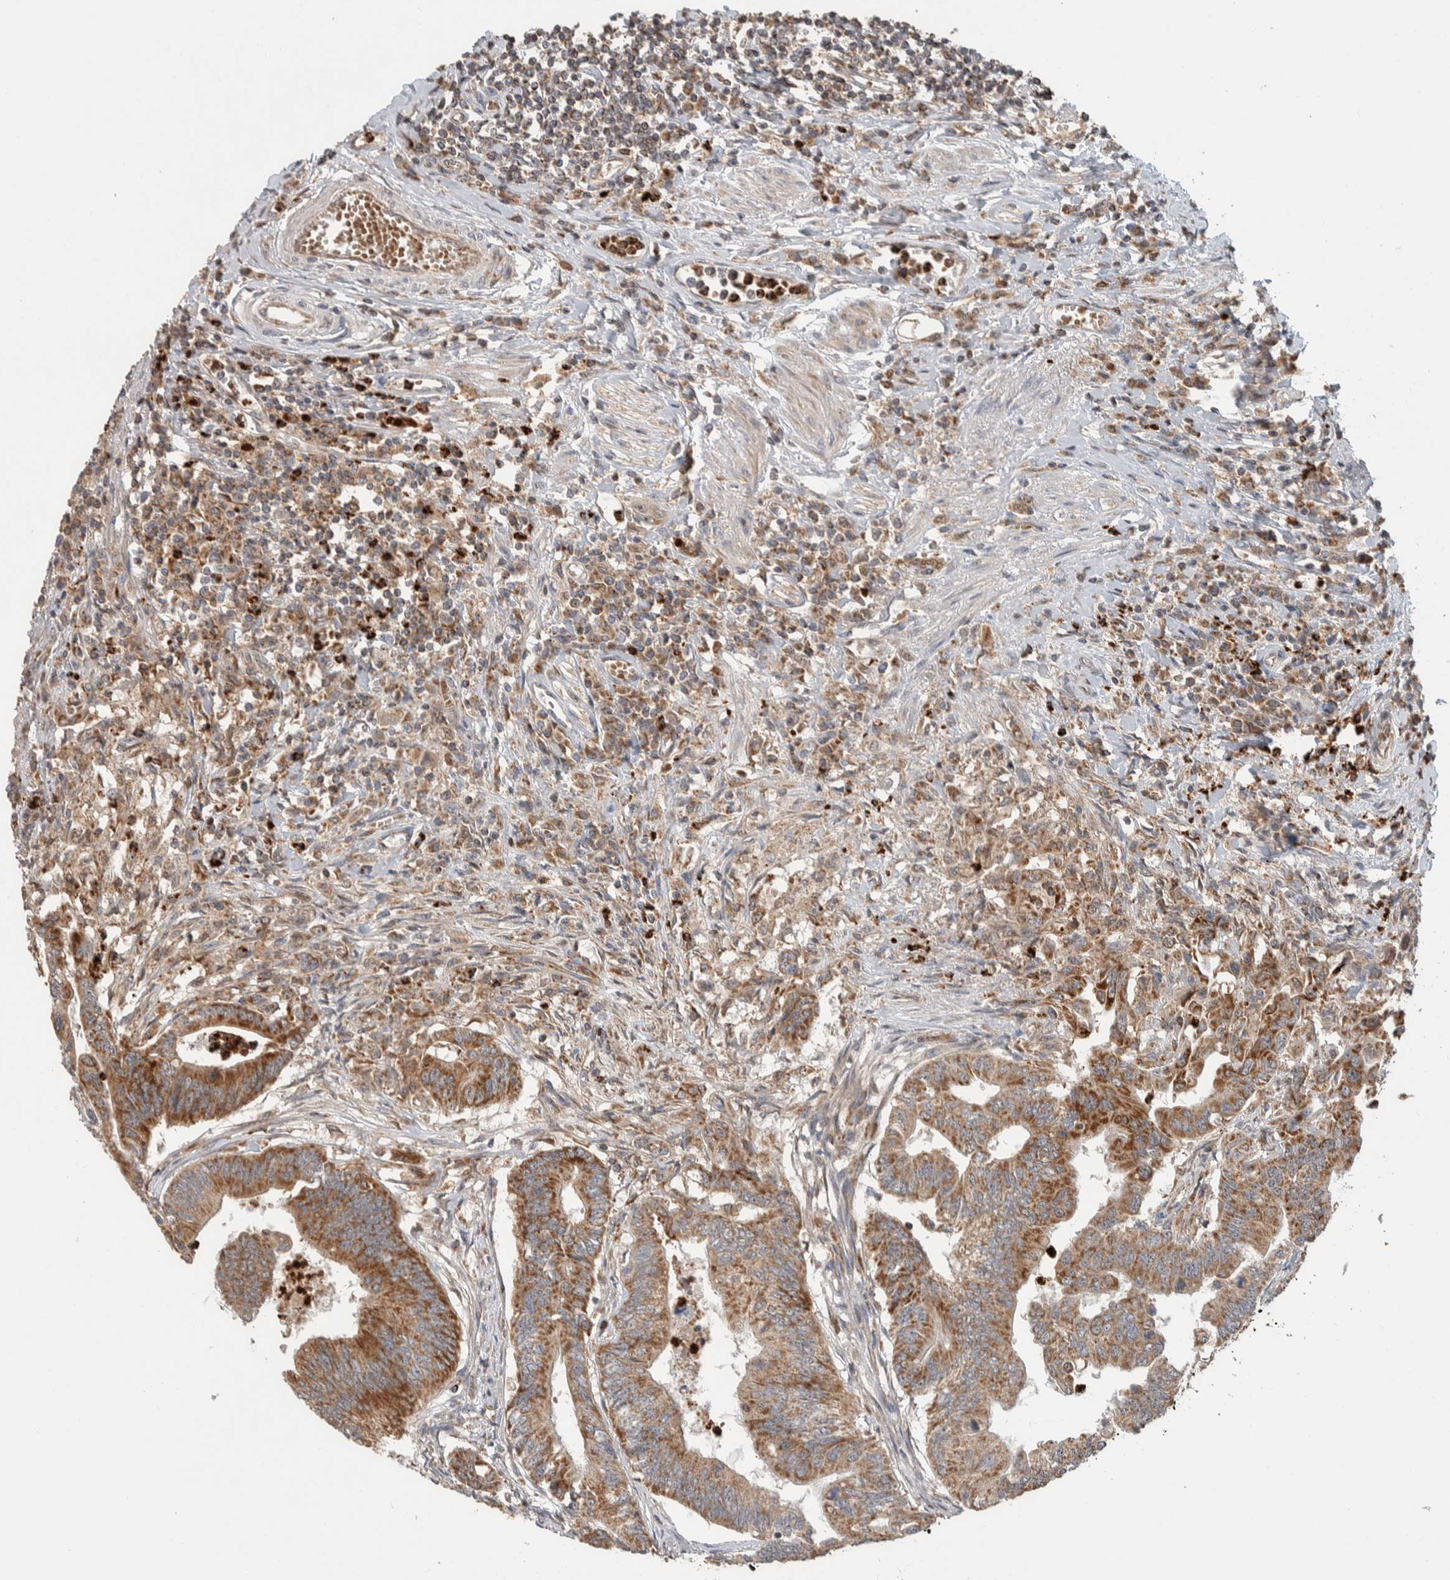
{"staining": {"intensity": "moderate", "quantity": ">75%", "location": "cytoplasmic/membranous"}, "tissue": "colorectal cancer", "cell_type": "Tumor cells", "image_type": "cancer", "snomed": [{"axis": "morphology", "description": "Adenoma, NOS"}, {"axis": "morphology", "description": "Adenocarcinoma, NOS"}, {"axis": "topography", "description": "Colon"}], "caption": "Tumor cells exhibit moderate cytoplasmic/membranous expression in about >75% of cells in colorectal cancer.", "gene": "VPS53", "patient": {"sex": "male", "age": 79}}